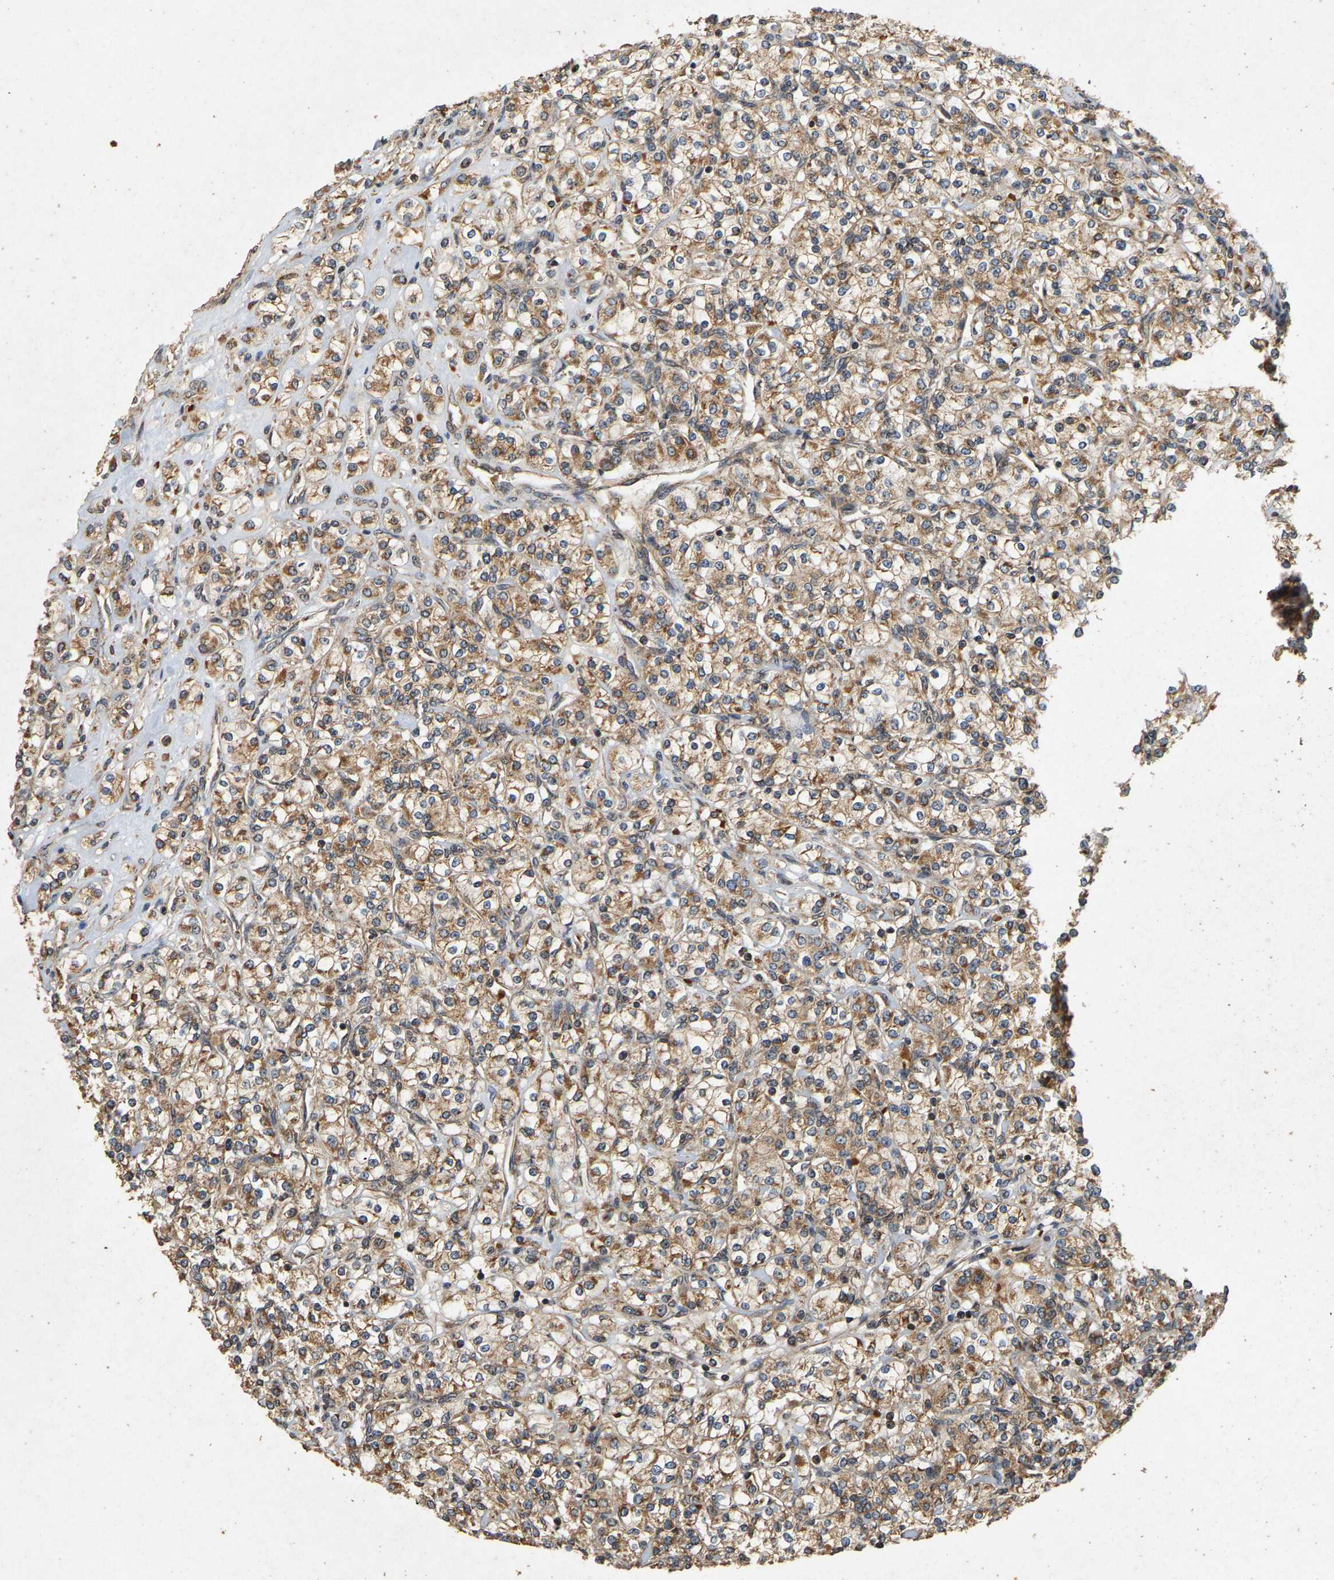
{"staining": {"intensity": "moderate", "quantity": ">75%", "location": "cytoplasmic/membranous"}, "tissue": "renal cancer", "cell_type": "Tumor cells", "image_type": "cancer", "snomed": [{"axis": "morphology", "description": "Adenocarcinoma, NOS"}, {"axis": "topography", "description": "Kidney"}], "caption": "Renal cancer (adenocarcinoma) stained with immunohistochemistry (IHC) shows moderate cytoplasmic/membranous staining in about >75% of tumor cells.", "gene": "CIDEC", "patient": {"sex": "male", "age": 77}}